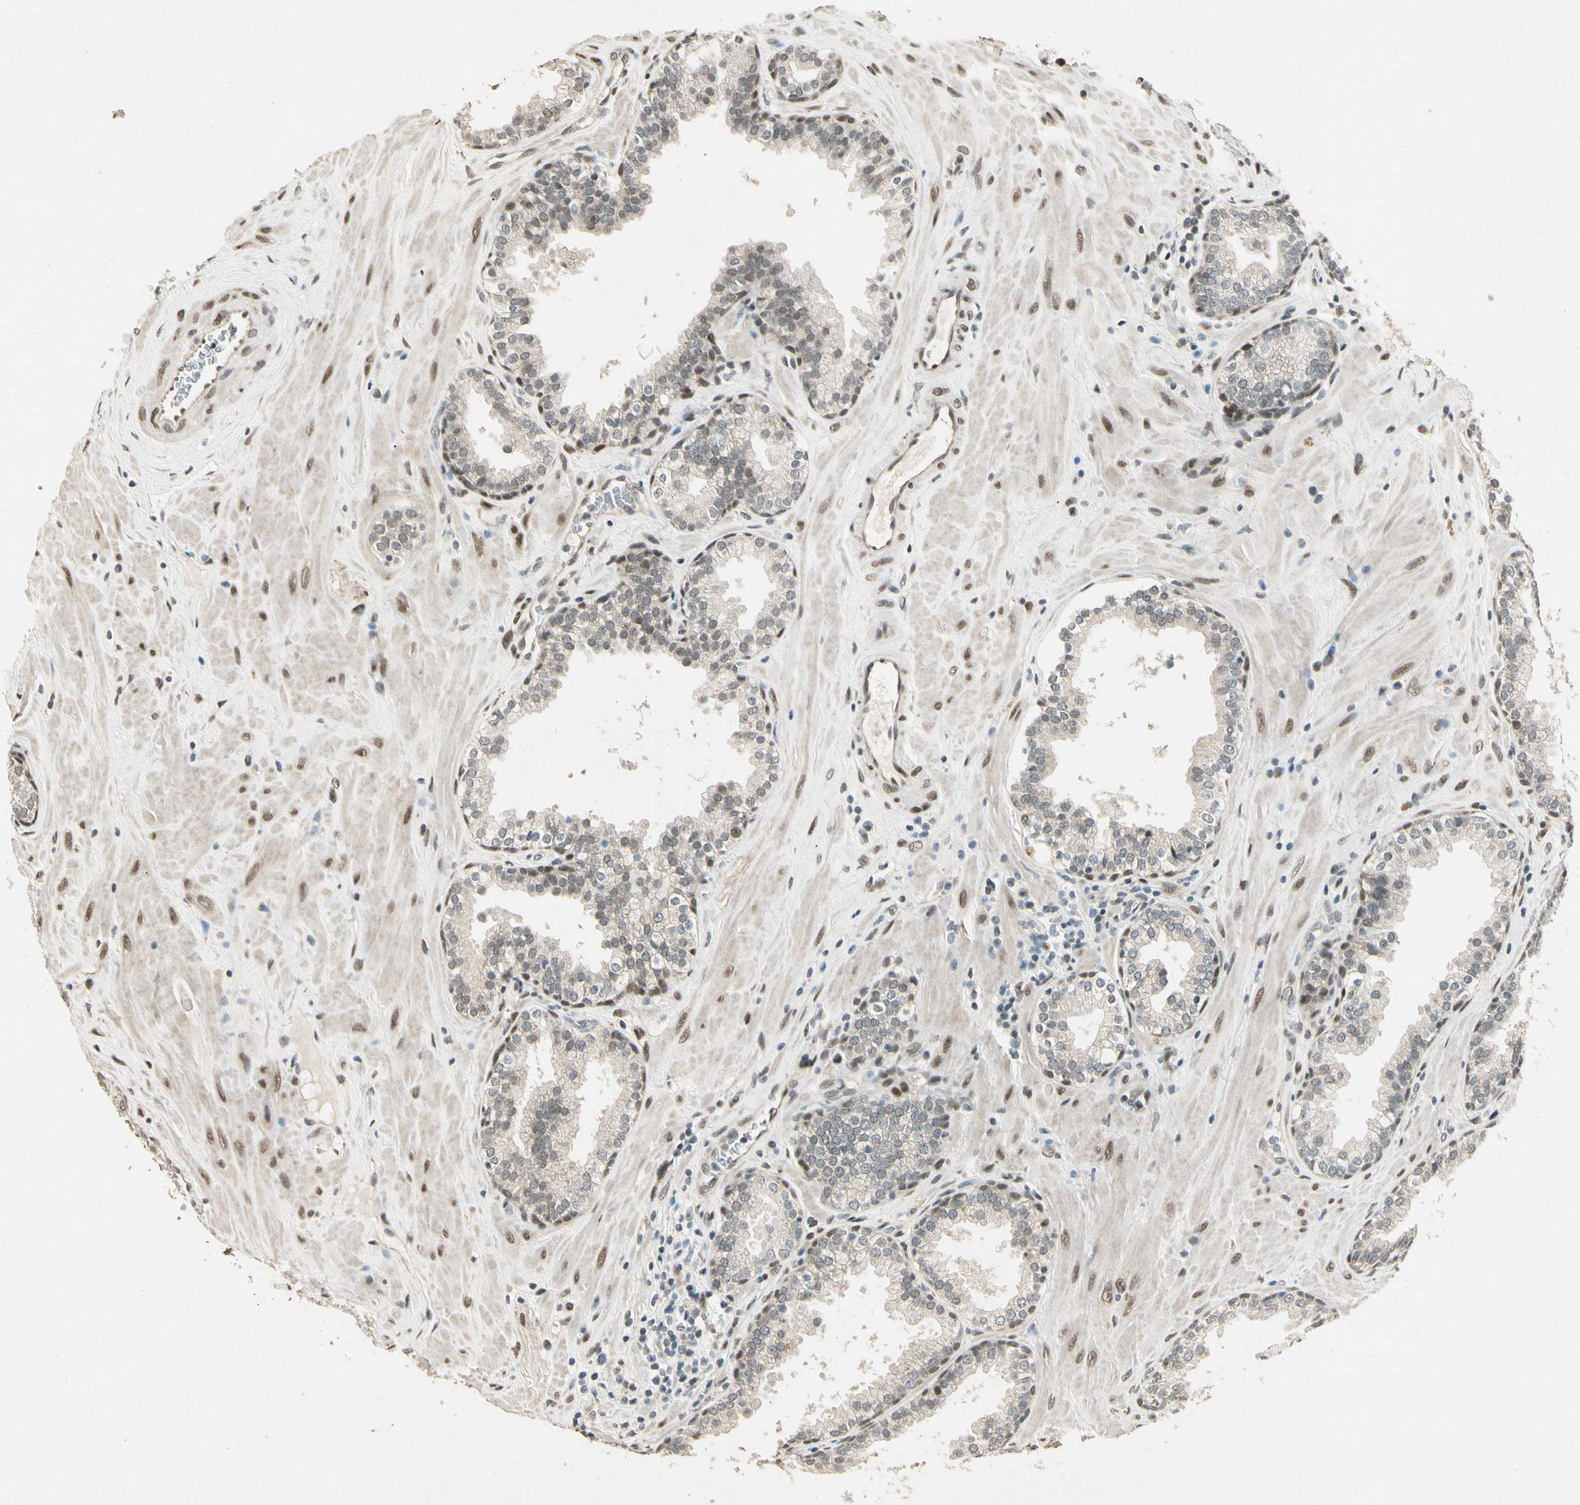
{"staining": {"intensity": "weak", "quantity": "<25%", "location": "cytoplasmic/membranous,nuclear"}, "tissue": "prostate", "cell_type": "Glandular cells", "image_type": "normal", "snomed": [{"axis": "morphology", "description": "Normal tissue, NOS"}, {"axis": "topography", "description": "Prostate"}], "caption": "DAB immunohistochemical staining of unremarkable human prostate exhibits no significant positivity in glandular cells.", "gene": "ZBTB4", "patient": {"sex": "male", "age": 51}}